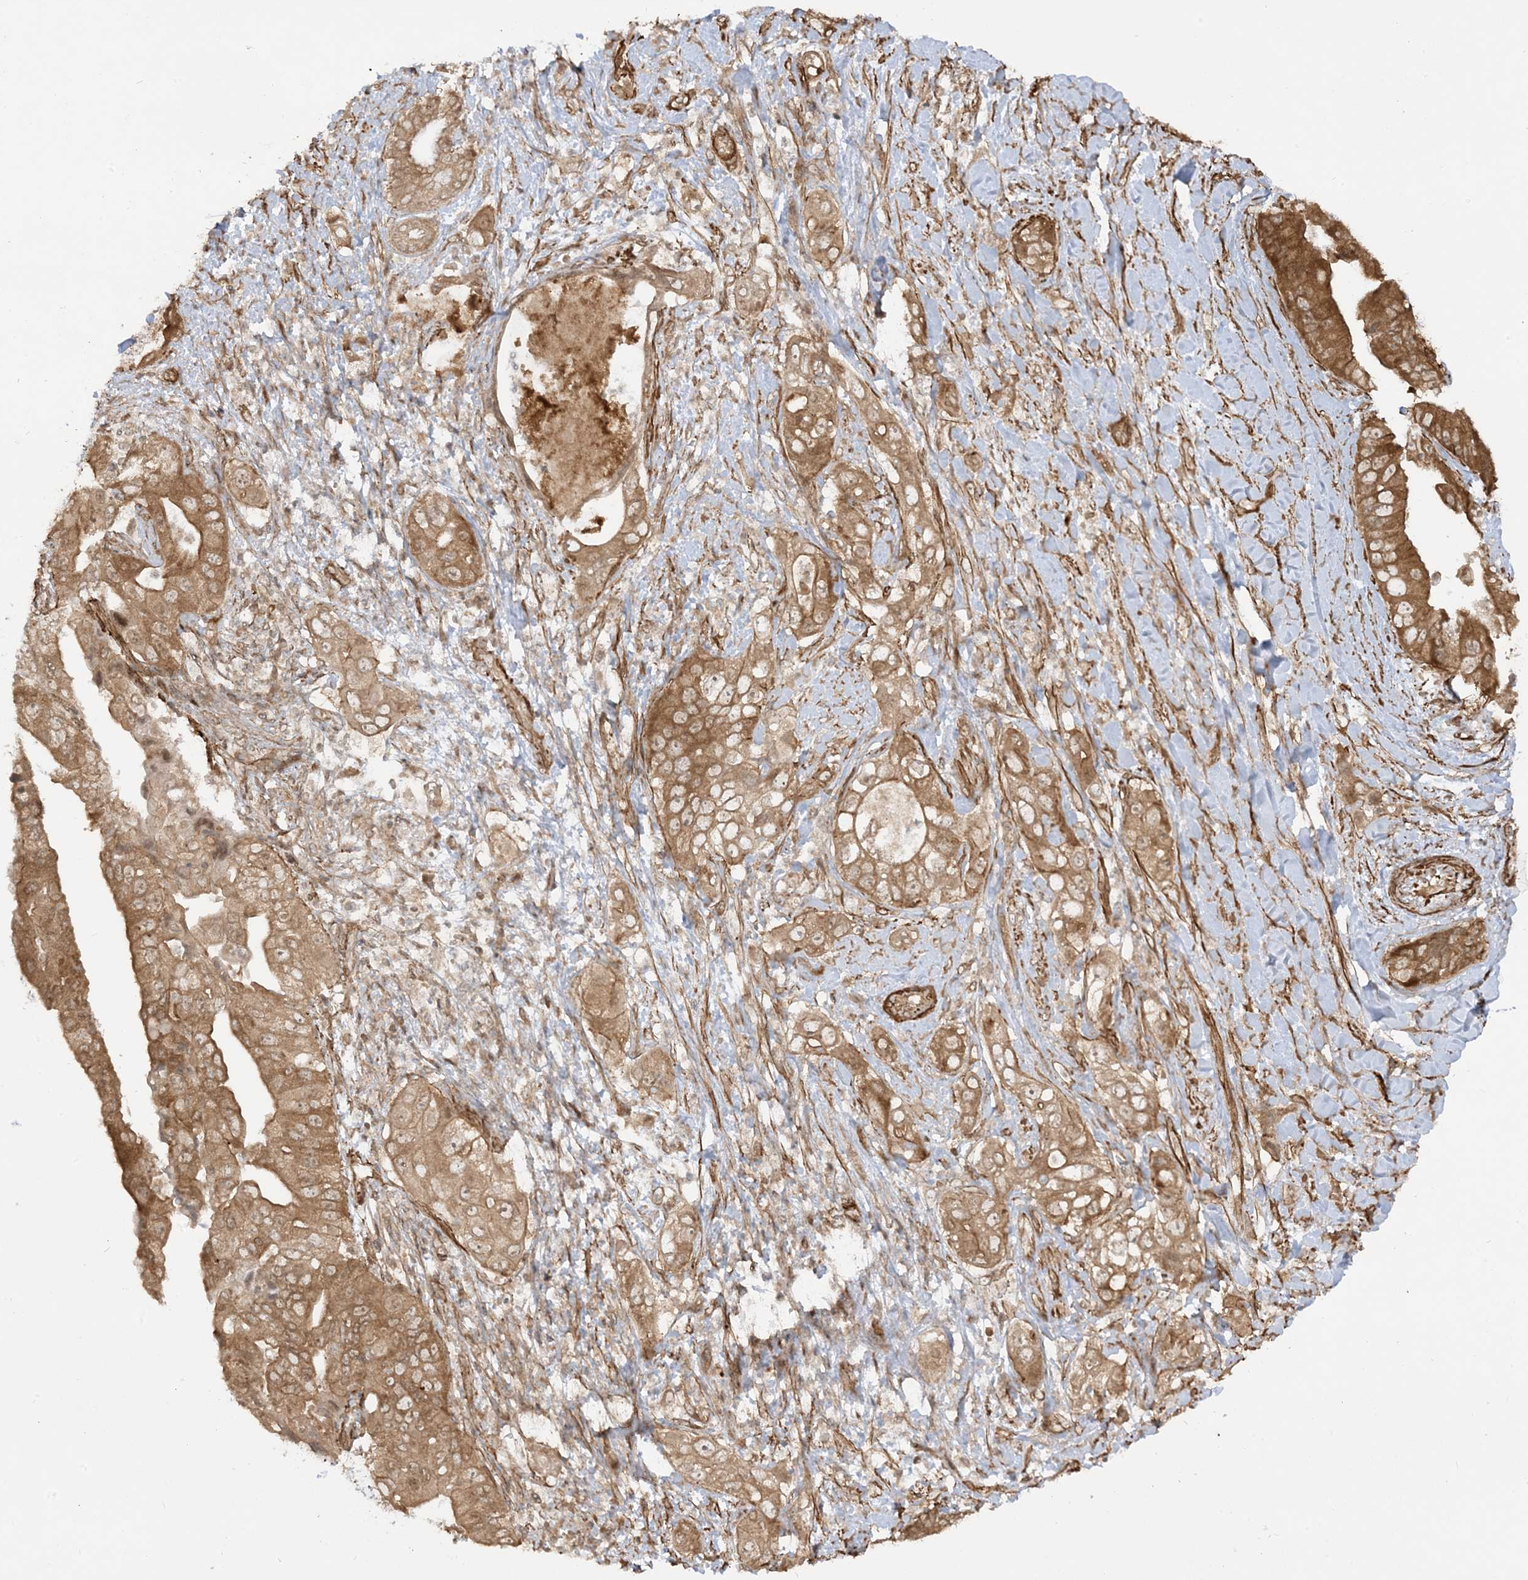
{"staining": {"intensity": "moderate", "quantity": ">75%", "location": "cytoplasmic/membranous"}, "tissue": "pancreatic cancer", "cell_type": "Tumor cells", "image_type": "cancer", "snomed": [{"axis": "morphology", "description": "Adenocarcinoma, NOS"}, {"axis": "topography", "description": "Pancreas"}], "caption": "A brown stain highlights moderate cytoplasmic/membranous staining of a protein in human pancreatic cancer (adenocarcinoma) tumor cells.", "gene": "TBCC", "patient": {"sex": "female", "age": 78}}